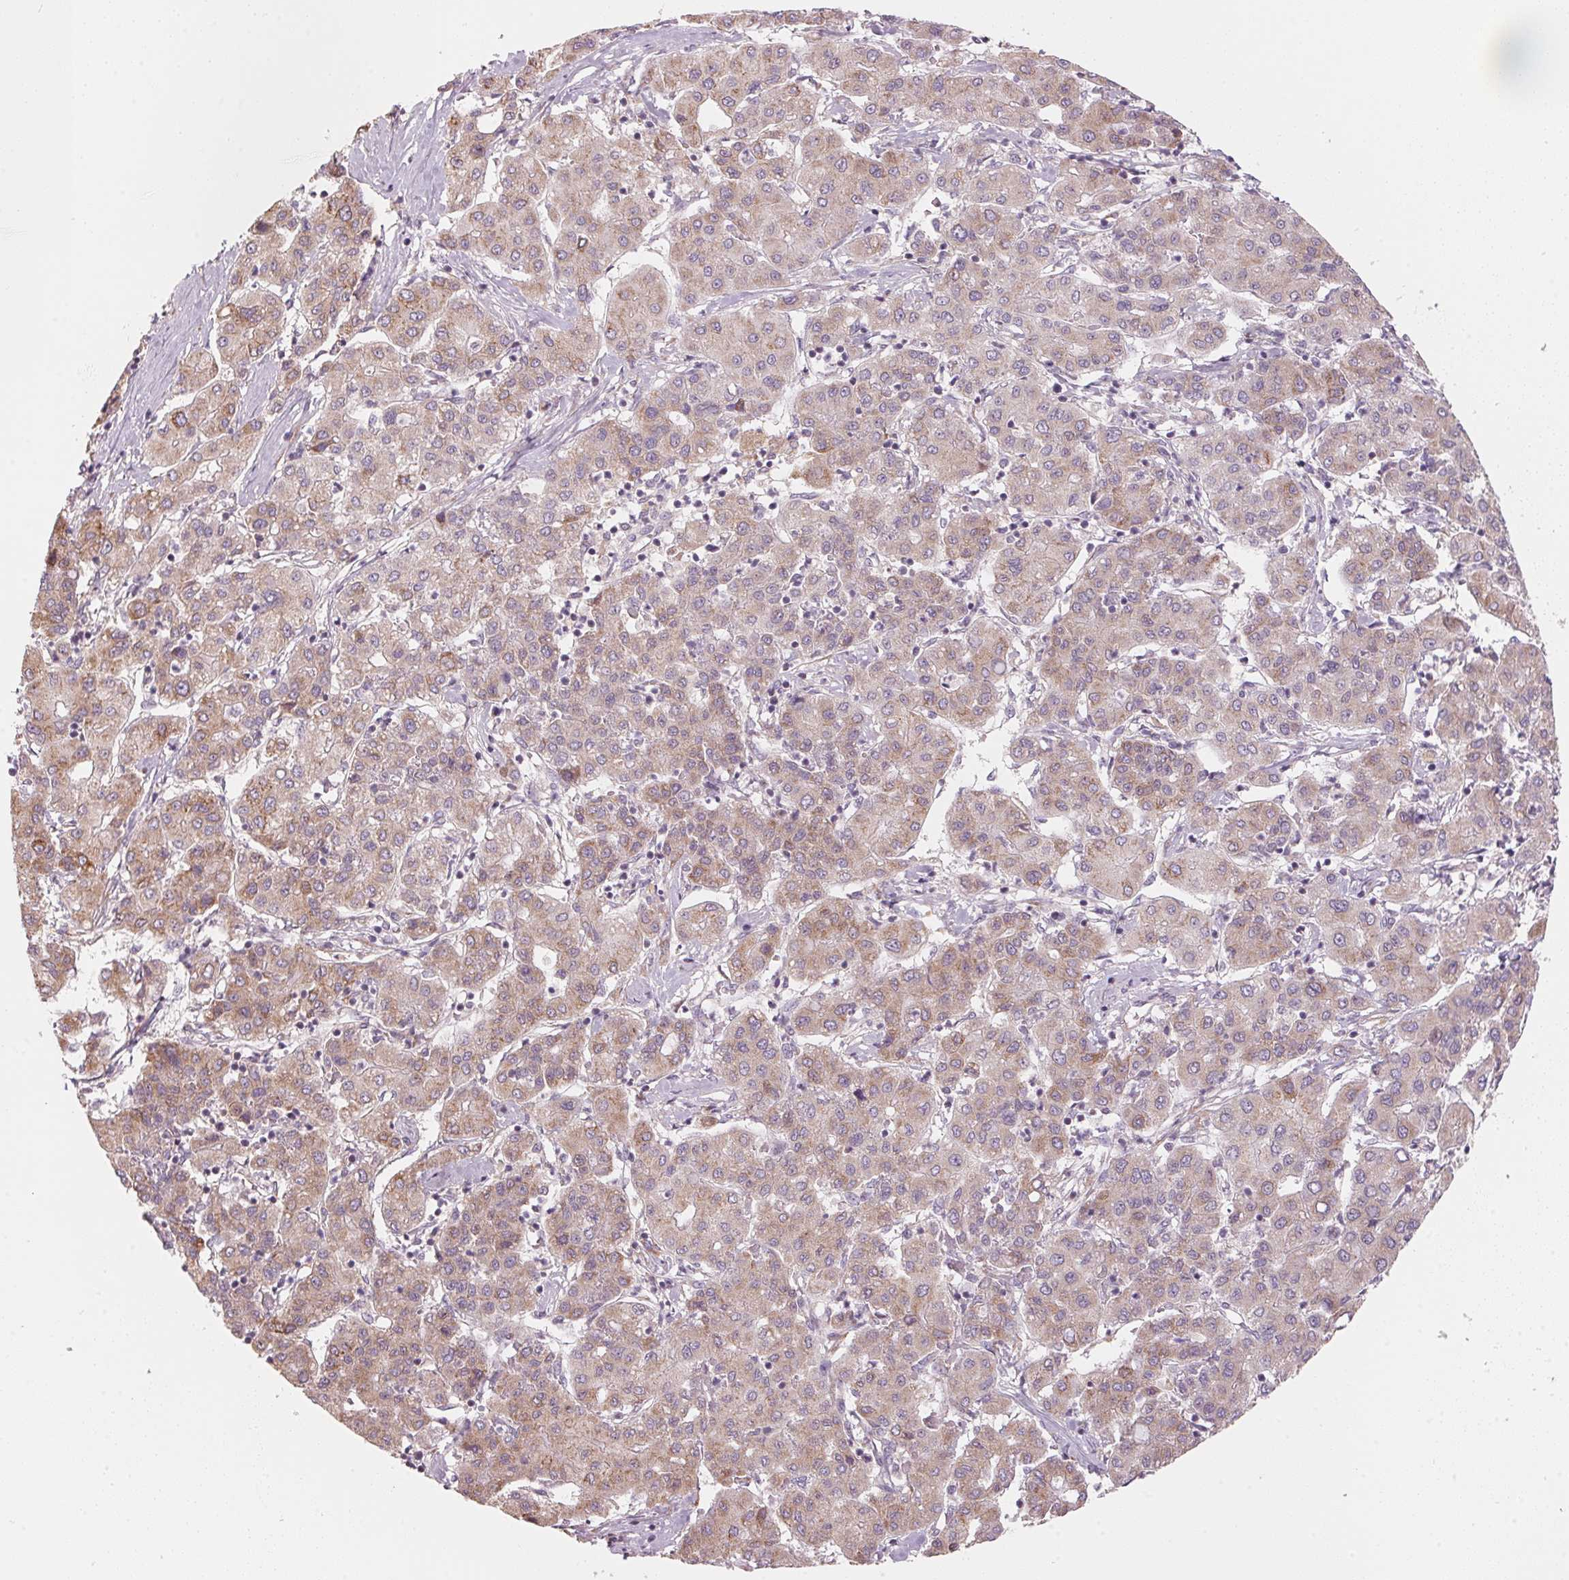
{"staining": {"intensity": "weak", "quantity": ">75%", "location": "cytoplasmic/membranous"}, "tissue": "liver cancer", "cell_type": "Tumor cells", "image_type": "cancer", "snomed": [{"axis": "morphology", "description": "Carcinoma, Hepatocellular, NOS"}, {"axis": "topography", "description": "Liver"}], "caption": "Weak cytoplasmic/membranous expression for a protein is seen in about >75% of tumor cells of liver cancer using immunohistochemistry (IHC).", "gene": "BLOC1S2", "patient": {"sex": "male", "age": 65}}